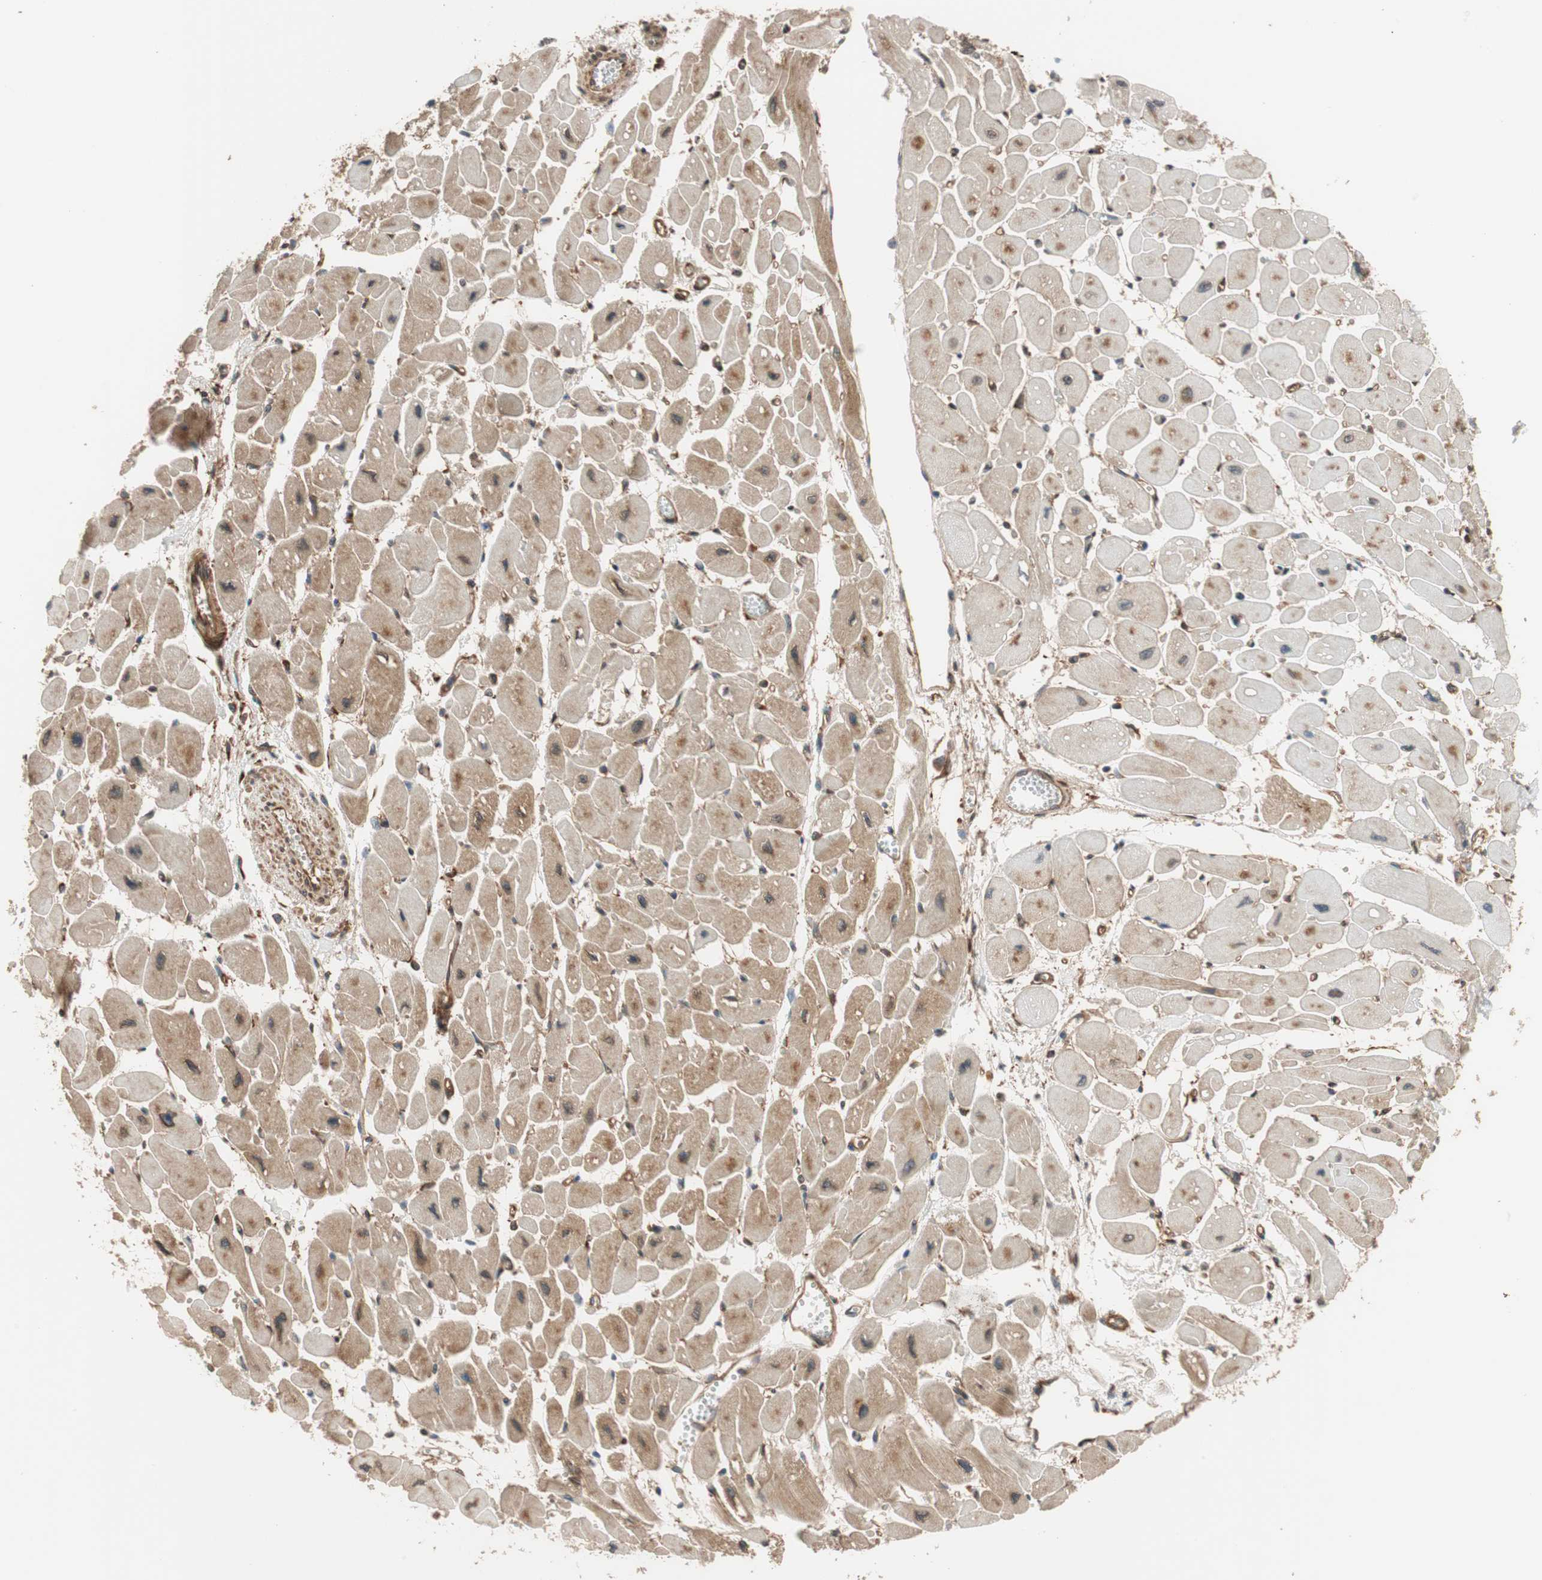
{"staining": {"intensity": "moderate", "quantity": "25%-75%", "location": "cytoplasmic/membranous"}, "tissue": "heart muscle", "cell_type": "Cardiomyocytes", "image_type": "normal", "snomed": [{"axis": "morphology", "description": "Normal tissue, NOS"}, {"axis": "topography", "description": "Heart"}], "caption": "This histopathology image demonstrates IHC staining of unremarkable heart muscle, with medium moderate cytoplasmic/membranous expression in about 25%-75% of cardiomyocytes.", "gene": "WASL", "patient": {"sex": "female", "age": 54}}